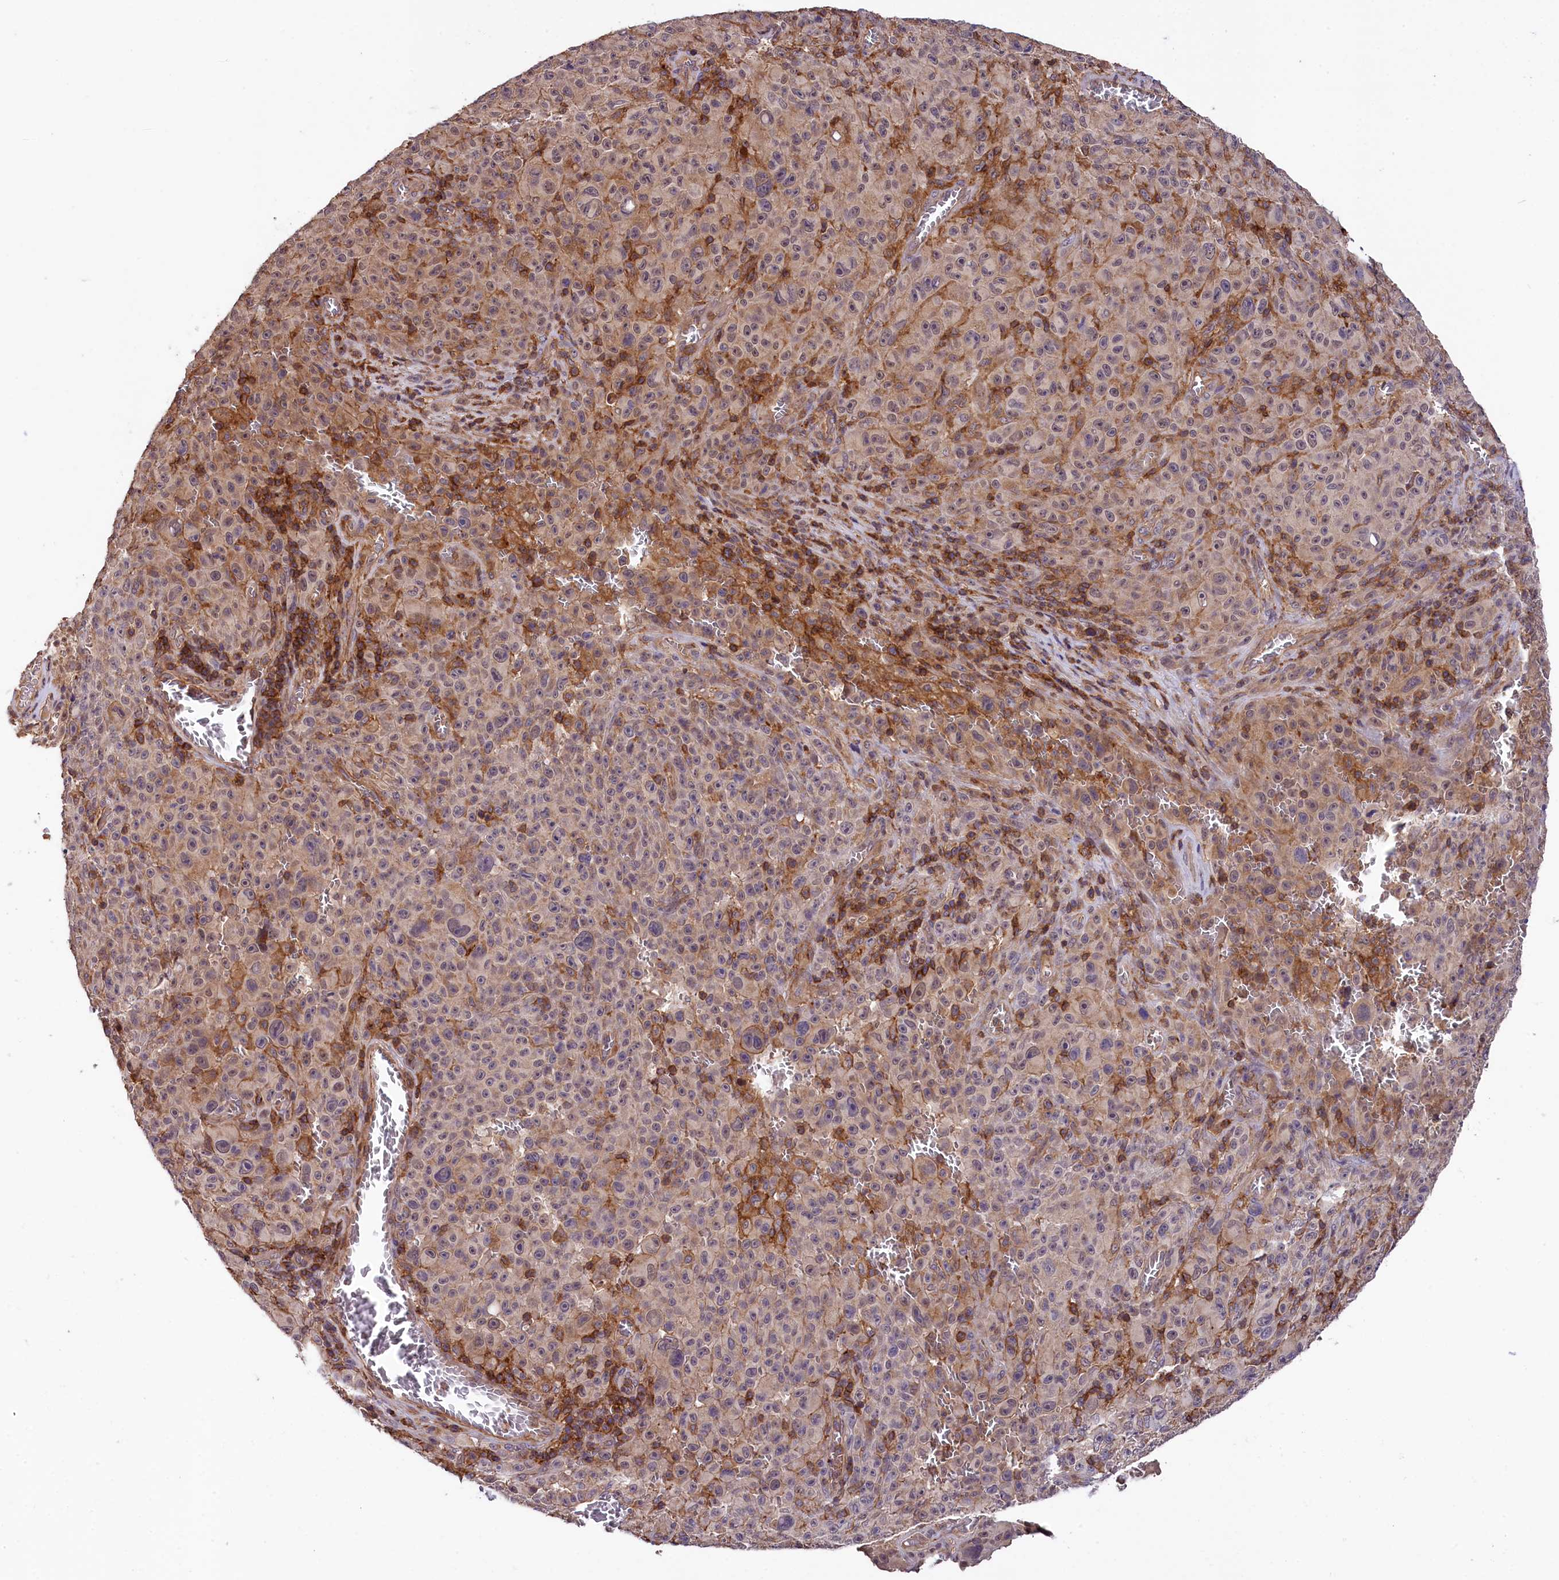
{"staining": {"intensity": "weak", "quantity": "<25%", "location": "cytoplasmic/membranous"}, "tissue": "melanoma", "cell_type": "Tumor cells", "image_type": "cancer", "snomed": [{"axis": "morphology", "description": "Malignant melanoma, NOS"}, {"axis": "topography", "description": "Skin"}], "caption": "IHC micrograph of human malignant melanoma stained for a protein (brown), which shows no expression in tumor cells. Nuclei are stained in blue.", "gene": "SKIDA1", "patient": {"sex": "female", "age": 82}}